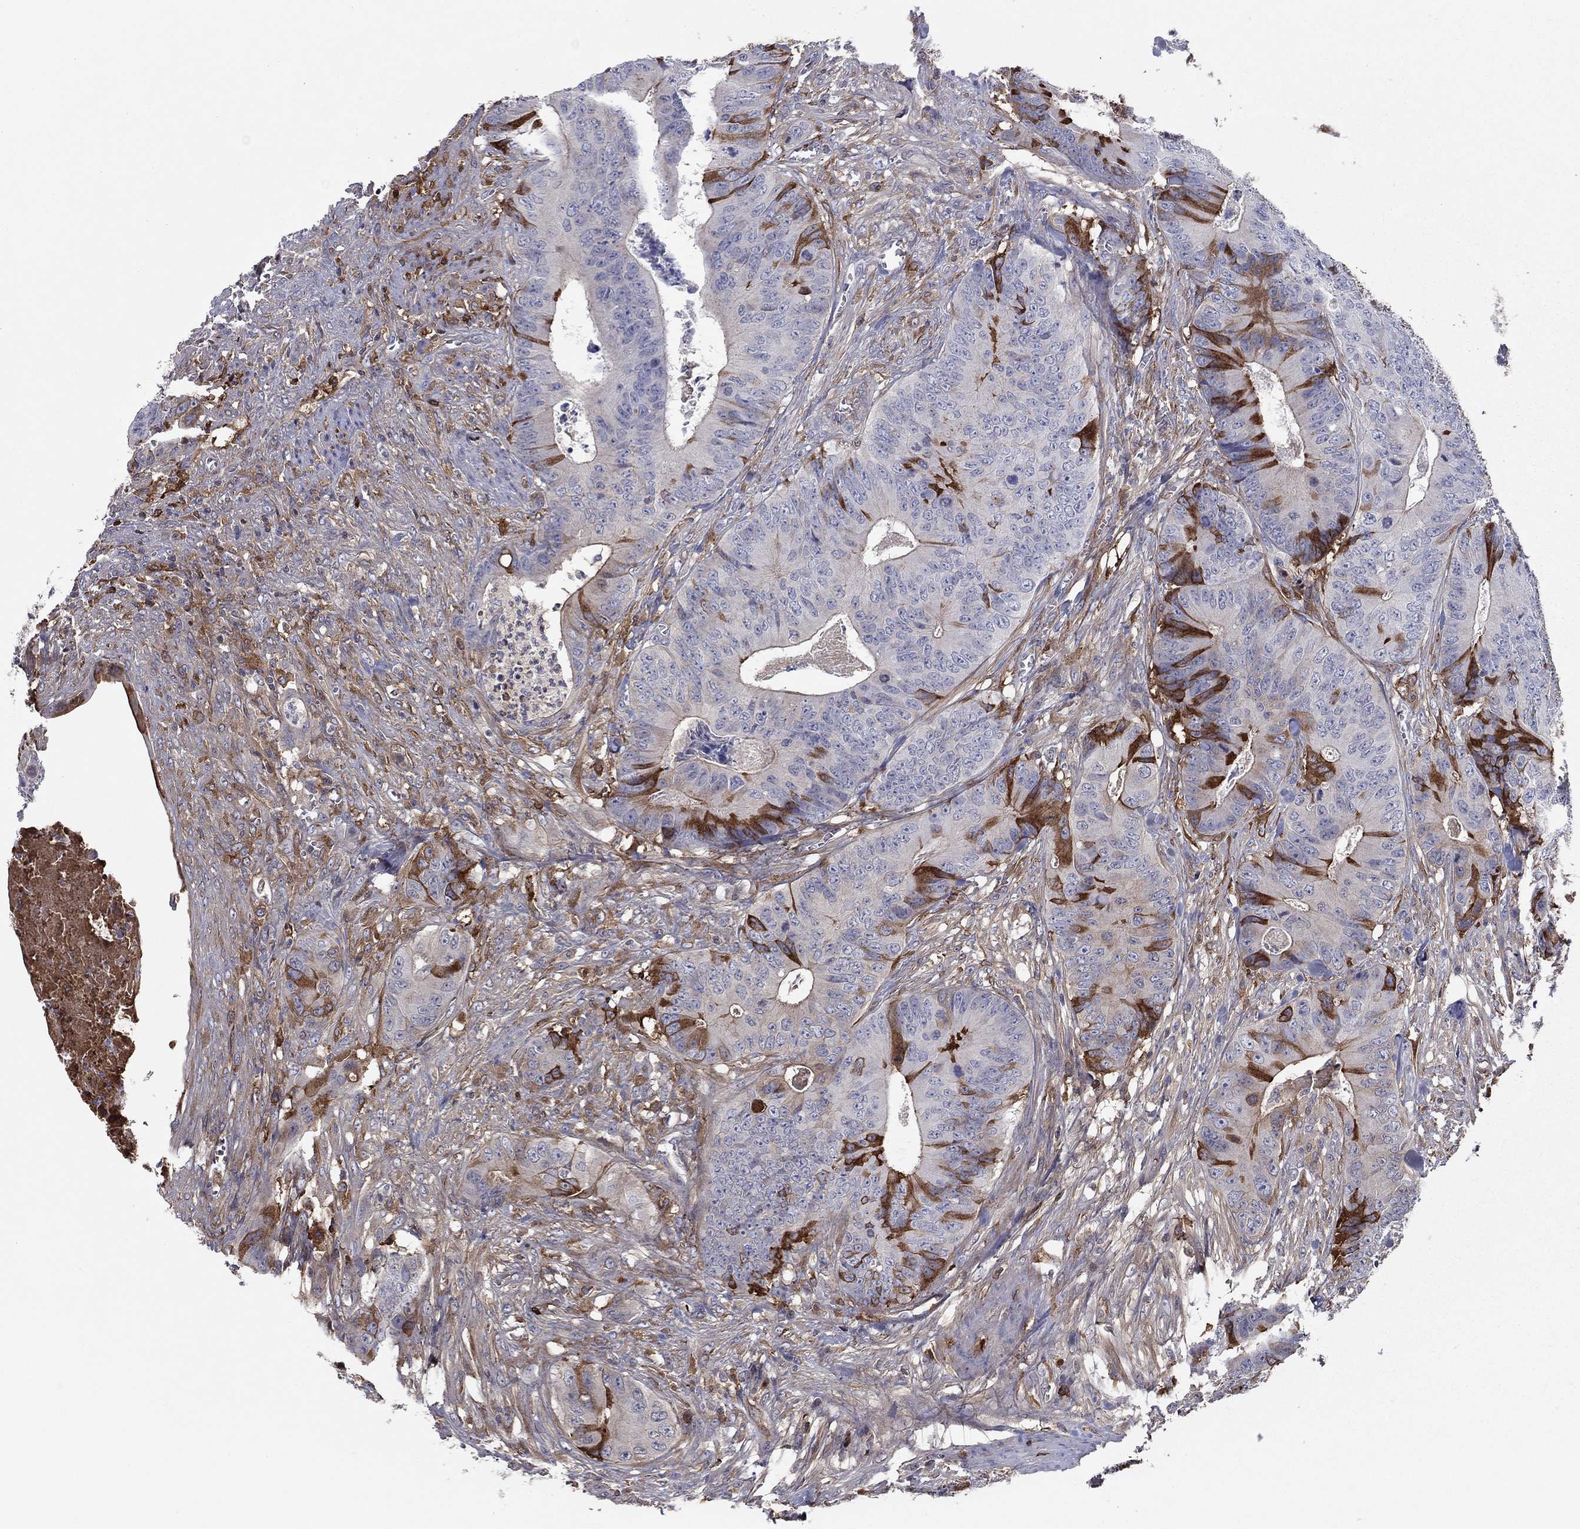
{"staining": {"intensity": "strong", "quantity": "<25%", "location": "cytoplasmic/membranous"}, "tissue": "colorectal cancer", "cell_type": "Tumor cells", "image_type": "cancer", "snomed": [{"axis": "morphology", "description": "Adenocarcinoma, NOS"}, {"axis": "topography", "description": "Colon"}], "caption": "A brown stain highlights strong cytoplasmic/membranous positivity of a protein in adenocarcinoma (colorectal) tumor cells.", "gene": "HPX", "patient": {"sex": "male", "age": 84}}